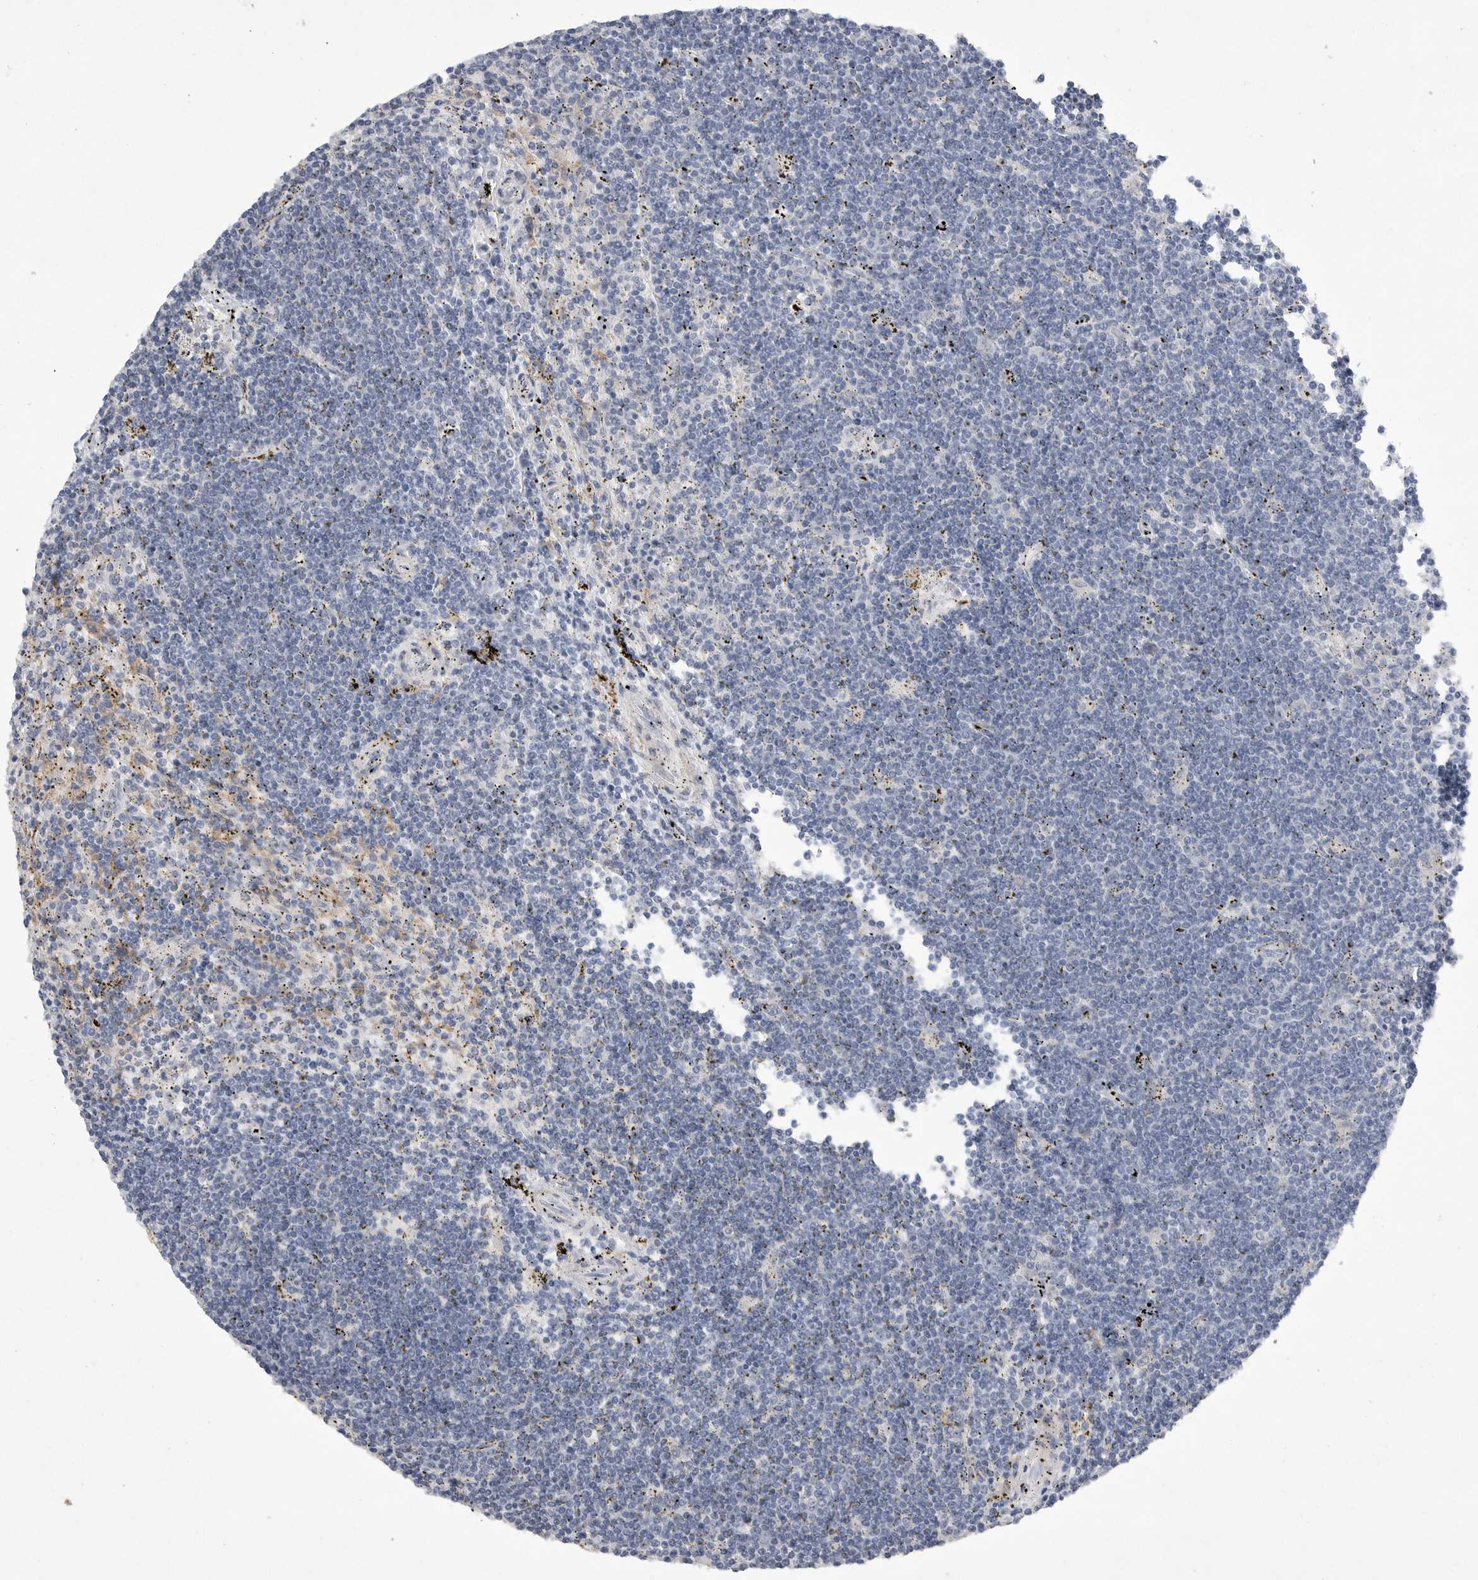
{"staining": {"intensity": "weak", "quantity": "<25%", "location": "cytoplasmic/membranous"}, "tissue": "lymphoma", "cell_type": "Tumor cells", "image_type": "cancer", "snomed": [{"axis": "morphology", "description": "Malignant lymphoma, non-Hodgkin's type, Low grade"}, {"axis": "topography", "description": "Spleen"}], "caption": "Tumor cells are negative for protein expression in human low-grade malignant lymphoma, non-Hodgkin's type. The staining was performed using DAB (3,3'-diaminobenzidine) to visualize the protein expression in brown, while the nuclei were stained in blue with hematoxylin (Magnification: 20x).", "gene": "EDEM3", "patient": {"sex": "male", "age": 76}}